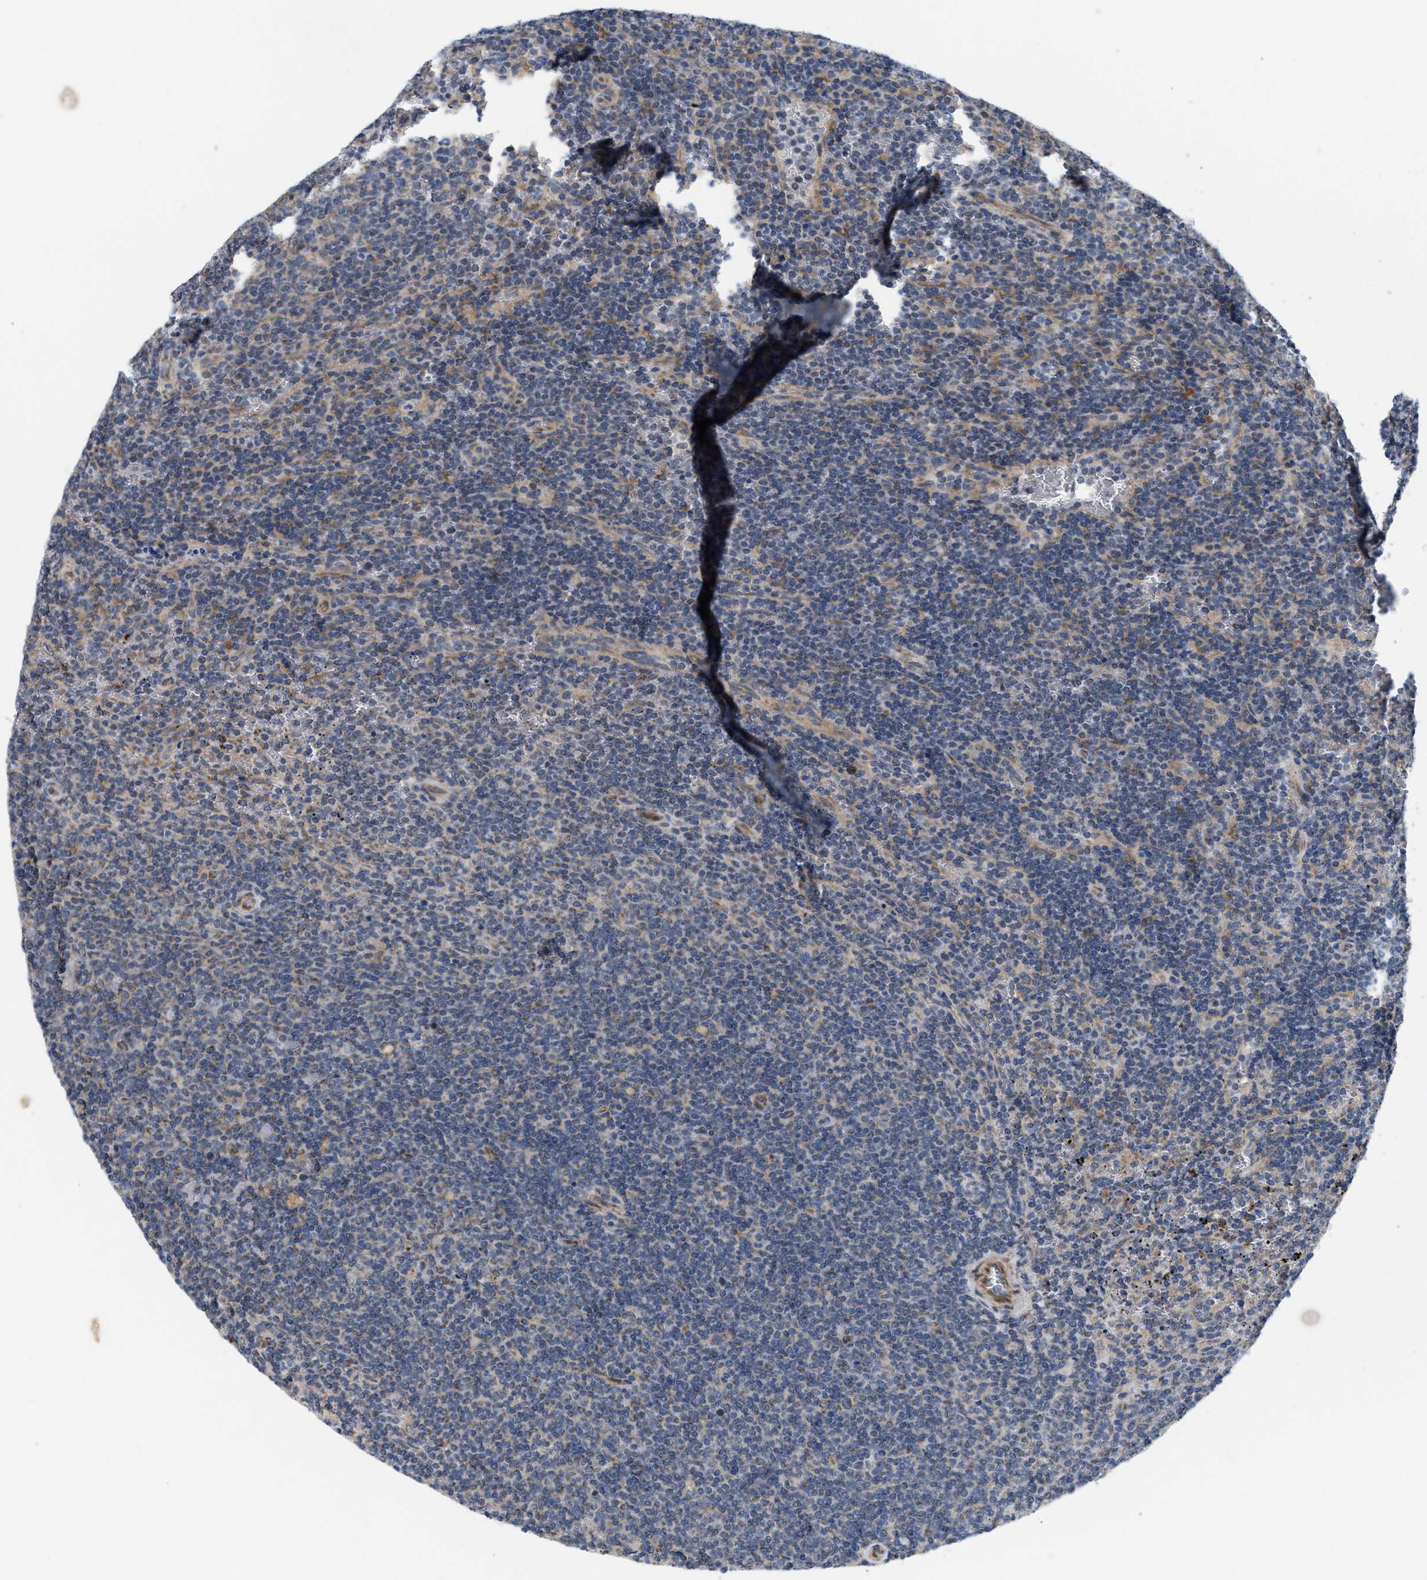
{"staining": {"intensity": "weak", "quantity": "<25%", "location": "cytoplasmic/membranous"}, "tissue": "lymphoma", "cell_type": "Tumor cells", "image_type": "cancer", "snomed": [{"axis": "morphology", "description": "Malignant lymphoma, non-Hodgkin's type, Low grade"}, {"axis": "topography", "description": "Spleen"}], "caption": "Human low-grade malignant lymphoma, non-Hodgkin's type stained for a protein using IHC shows no staining in tumor cells.", "gene": "EOGT", "patient": {"sex": "female", "age": 19}}